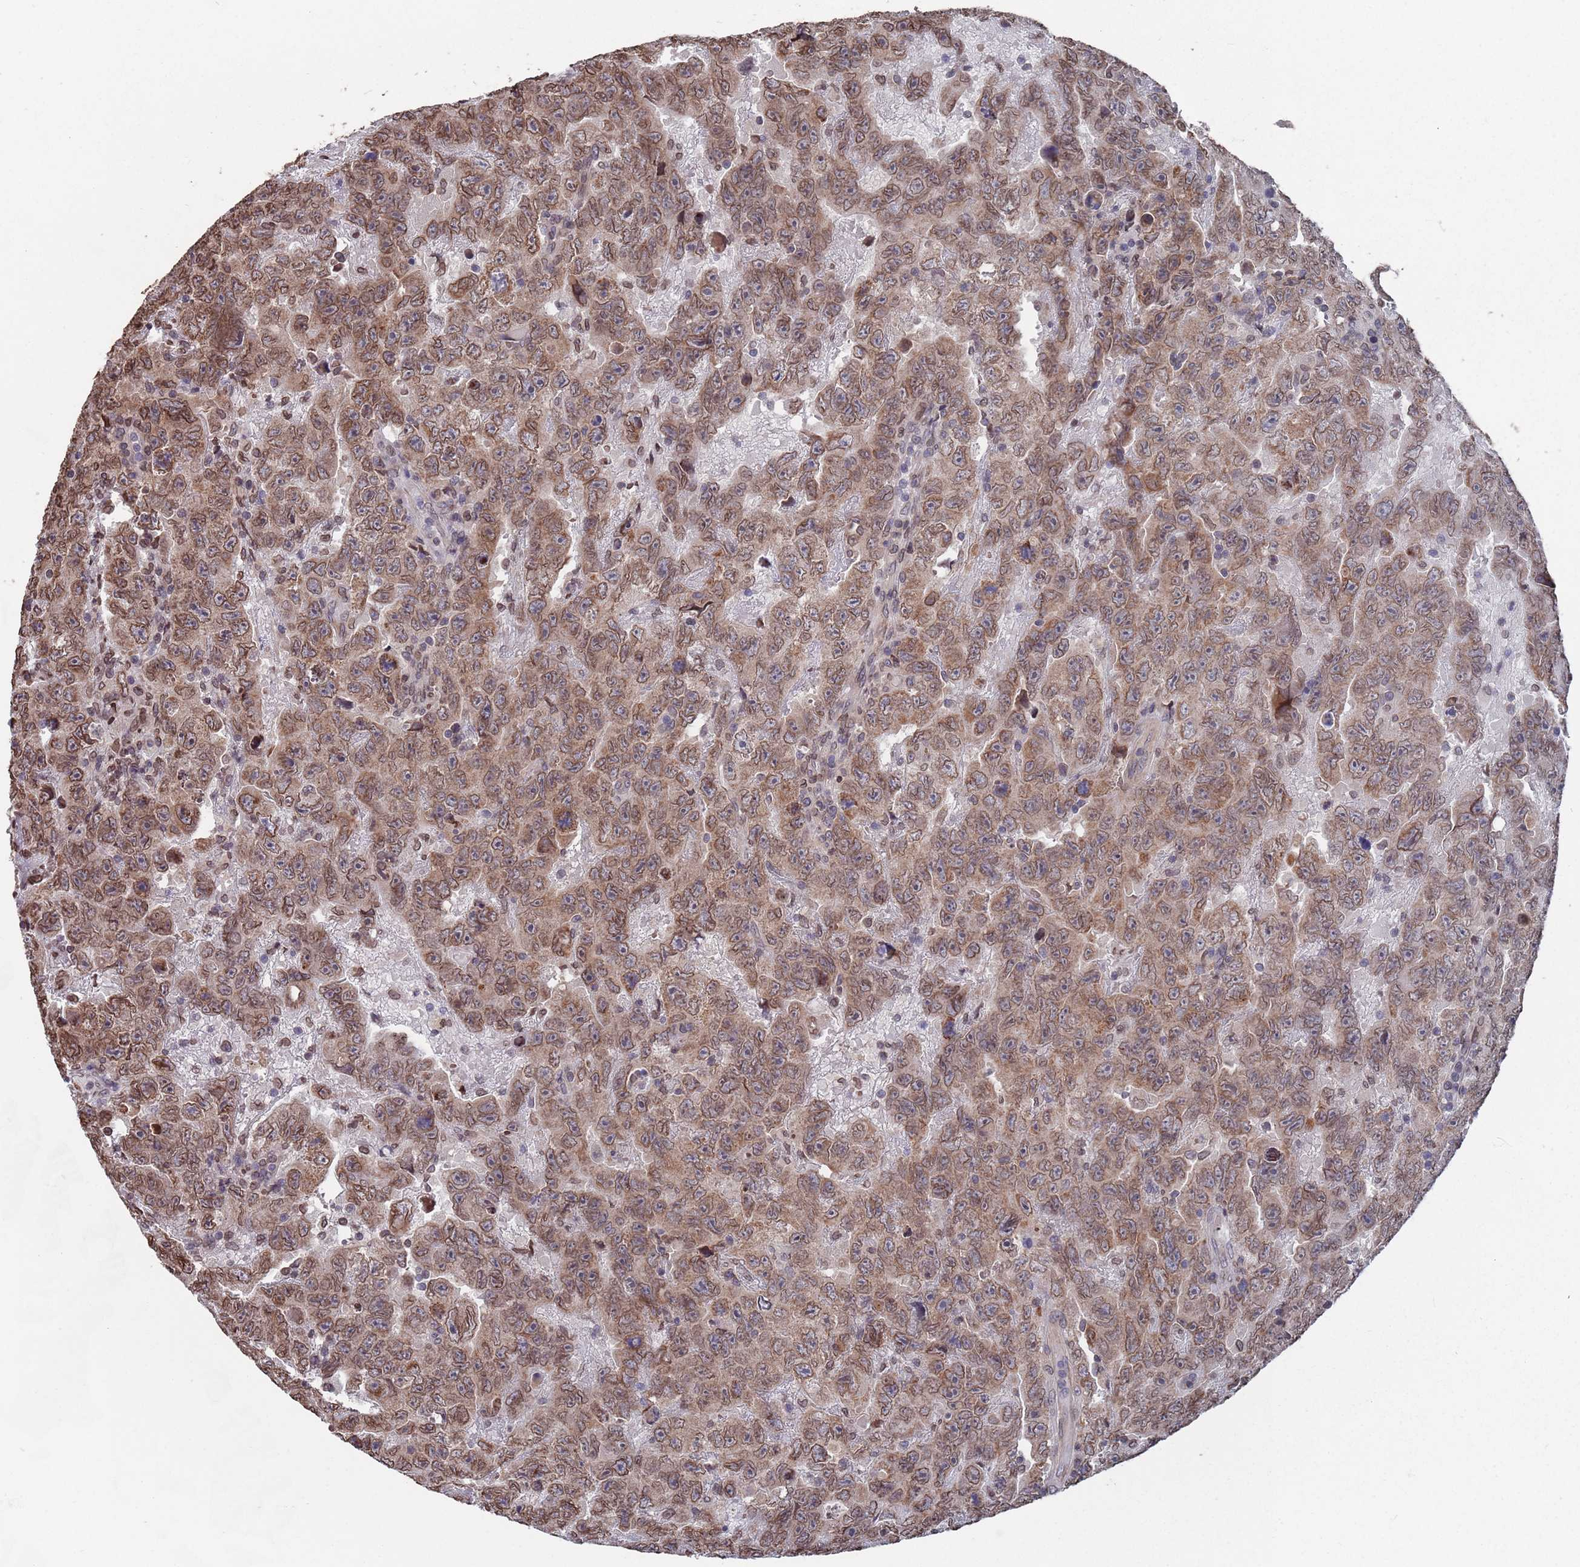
{"staining": {"intensity": "moderate", "quantity": ">75%", "location": "cytoplasmic/membranous,nuclear"}, "tissue": "testis cancer", "cell_type": "Tumor cells", "image_type": "cancer", "snomed": [{"axis": "morphology", "description": "Carcinoma, Embryonal, NOS"}, {"axis": "topography", "description": "Testis"}], "caption": "IHC of human testis cancer (embryonal carcinoma) exhibits medium levels of moderate cytoplasmic/membranous and nuclear expression in about >75% of tumor cells. The staining is performed using DAB (3,3'-diaminobenzidine) brown chromogen to label protein expression. The nuclei are counter-stained blue using hematoxylin.", "gene": "SDHAF3", "patient": {"sex": "male", "age": 45}}